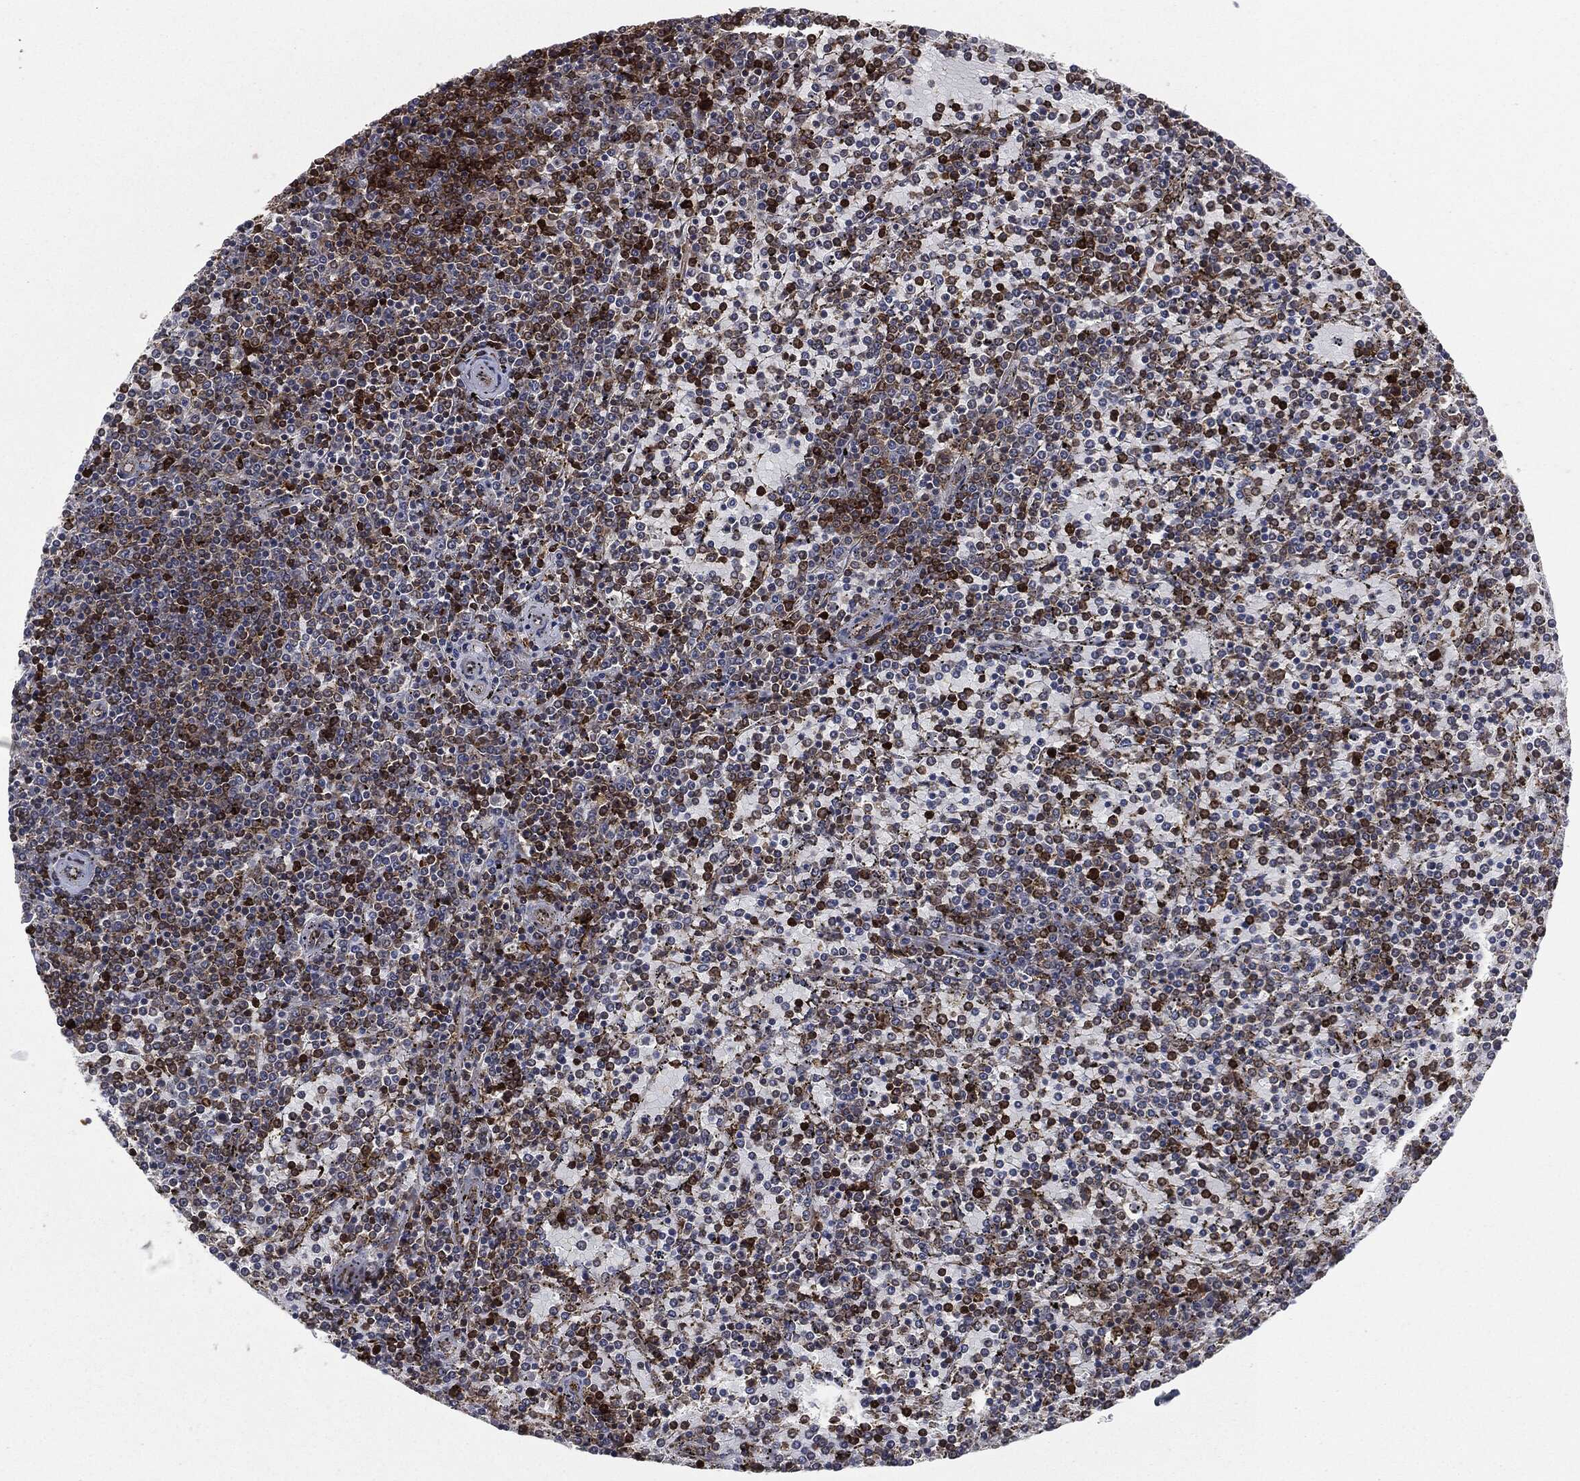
{"staining": {"intensity": "moderate", "quantity": ">75%", "location": "cytoplasmic/membranous"}, "tissue": "lymphoma", "cell_type": "Tumor cells", "image_type": "cancer", "snomed": [{"axis": "morphology", "description": "Malignant lymphoma, non-Hodgkin's type, Low grade"}, {"axis": "topography", "description": "Spleen"}], "caption": "Immunohistochemistry photomicrograph of lymphoma stained for a protein (brown), which reveals medium levels of moderate cytoplasmic/membranous staining in approximately >75% of tumor cells.", "gene": "UBR1", "patient": {"sex": "female", "age": 77}}